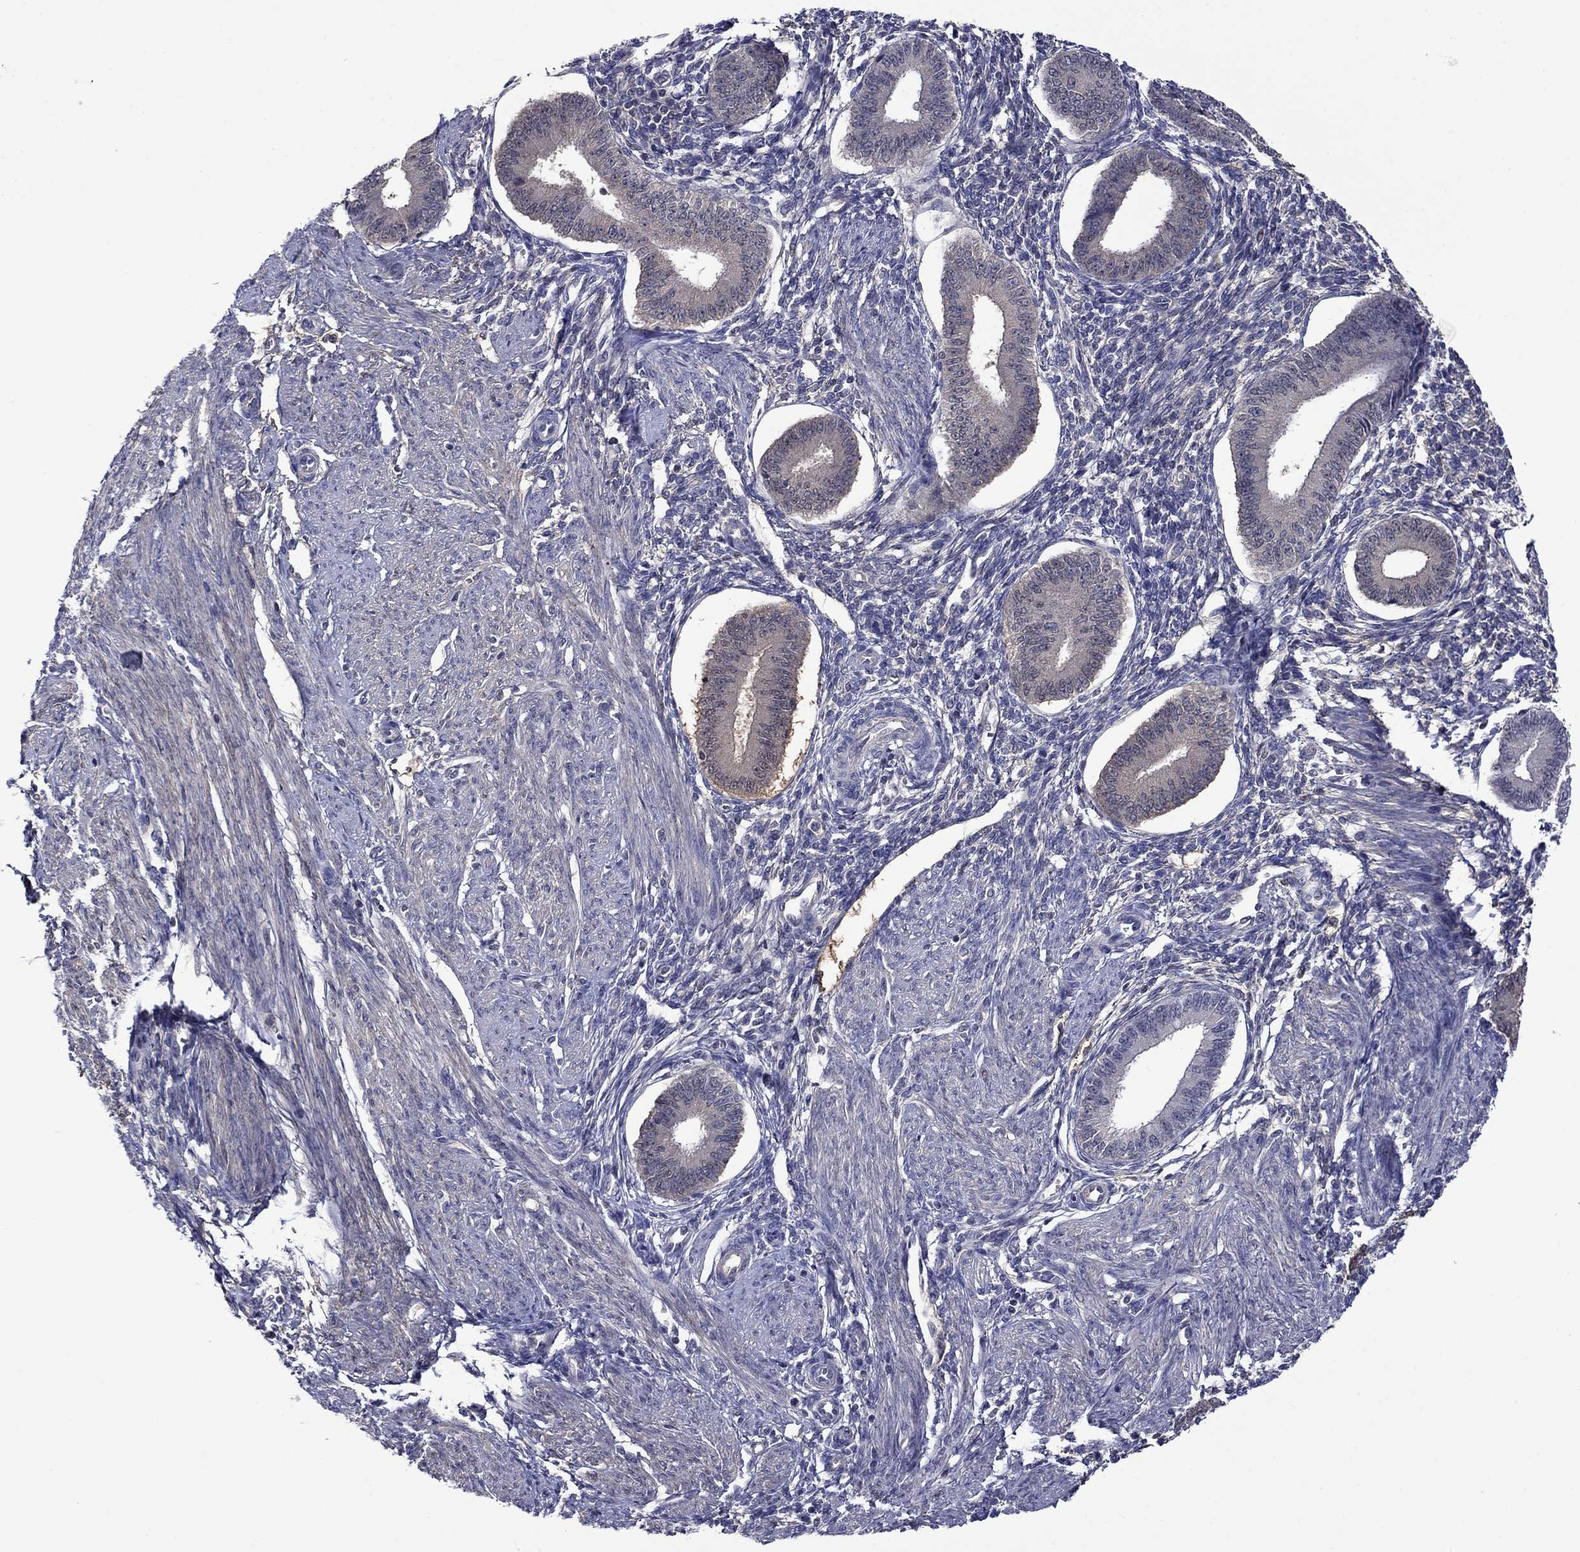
{"staining": {"intensity": "negative", "quantity": "none", "location": "none"}, "tissue": "endometrium", "cell_type": "Cells in endometrial stroma", "image_type": "normal", "snomed": [{"axis": "morphology", "description": "Normal tissue, NOS"}, {"axis": "topography", "description": "Endometrium"}], "caption": "This is an IHC image of unremarkable human endometrium. There is no expression in cells in endometrial stroma.", "gene": "APOA2", "patient": {"sex": "female", "age": 39}}